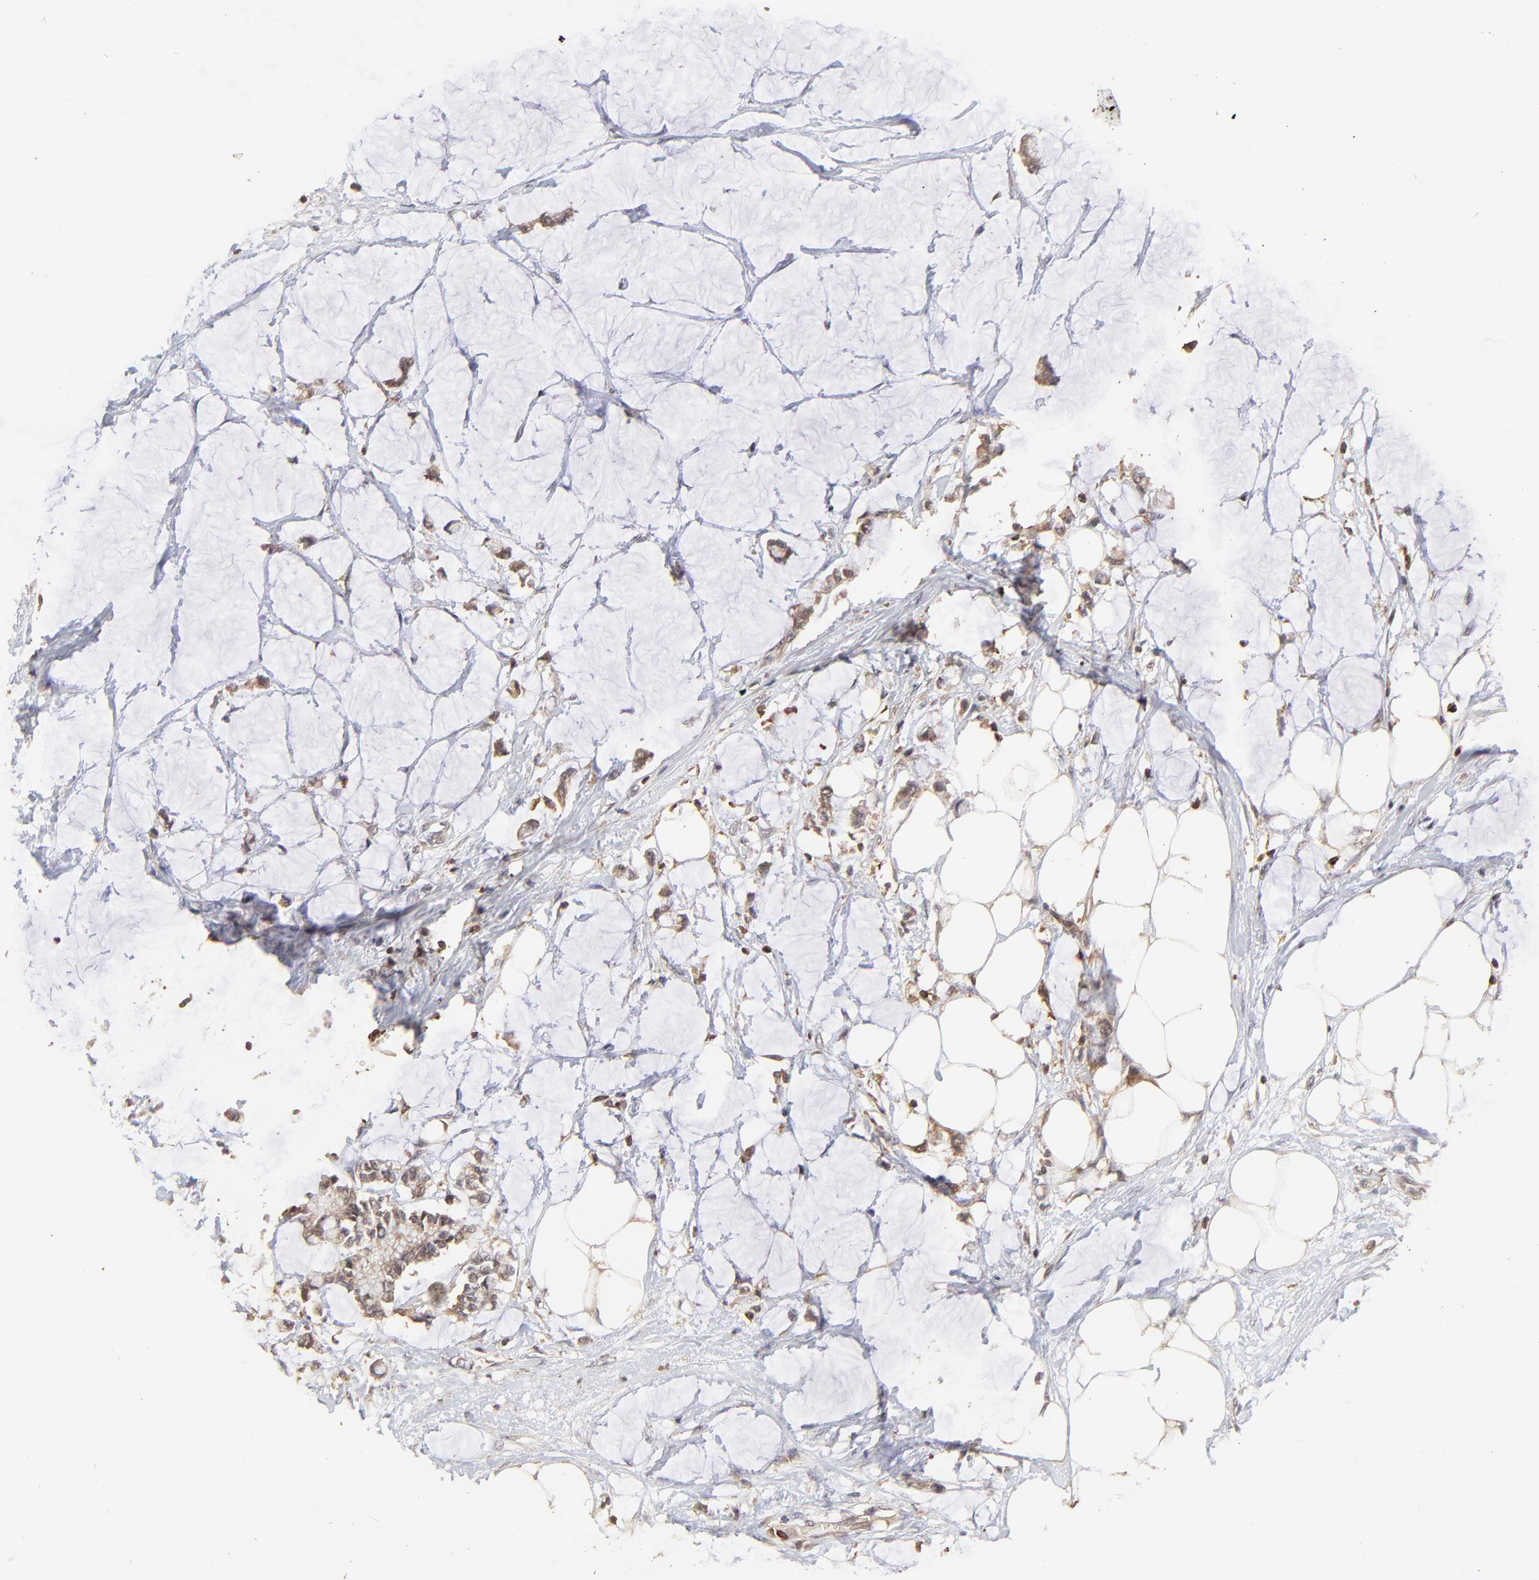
{"staining": {"intensity": "moderate", "quantity": ">75%", "location": "cytoplasmic/membranous"}, "tissue": "colorectal cancer", "cell_type": "Tumor cells", "image_type": "cancer", "snomed": [{"axis": "morphology", "description": "Normal tissue, NOS"}, {"axis": "morphology", "description": "Adenocarcinoma, NOS"}, {"axis": "topography", "description": "Colon"}, {"axis": "topography", "description": "Peripheral nerve tissue"}], "caption": "This is an image of immunohistochemistry staining of adenocarcinoma (colorectal), which shows moderate expression in the cytoplasmic/membranous of tumor cells.", "gene": "STON2", "patient": {"sex": "male", "age": 14}}